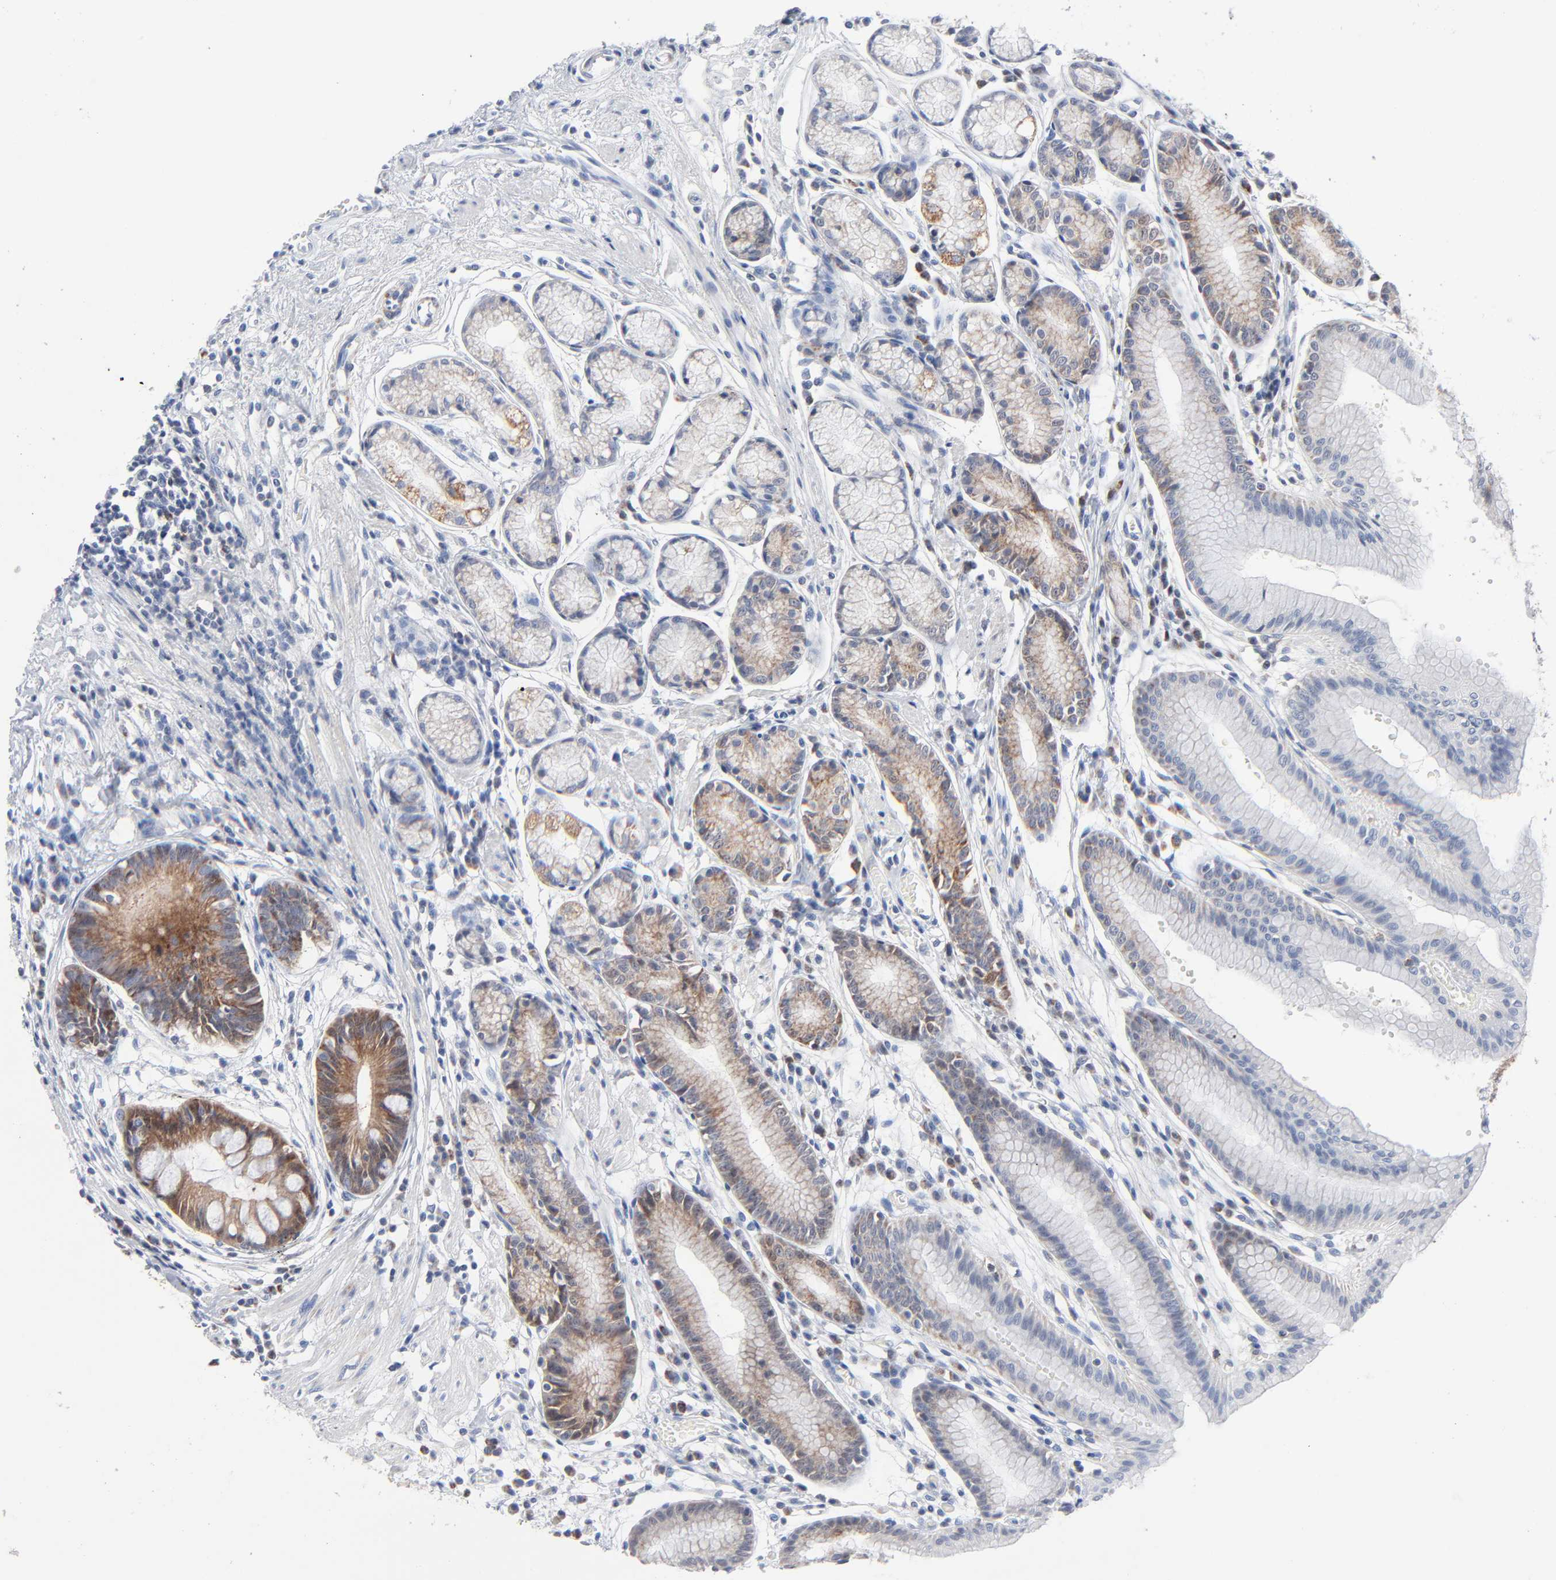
{"staining": {"intensity": "moderate", "quantity": "<25%", "location": "cytoplasmic/membranous"}, "tissue": "stomach", "cell_type": "Glandular cells", "image_type": "normal", "snomed": [{"axis": "morphology", "description": "Normal tissue, NOS"}, {"axis": "morphology", "description": "Inflammation, NOS"}, {"axis": "topography", "description": "Stomach, lower"}], "caption": "Approximately <25% of glandular cells in unremarkable stomach reveal moderate cytoplasmic/membranous protein staining as visualized by brown immunohistochemical staining.", "gene": "CHCHD10", "patient": {"sex": "male", "age": 59}}